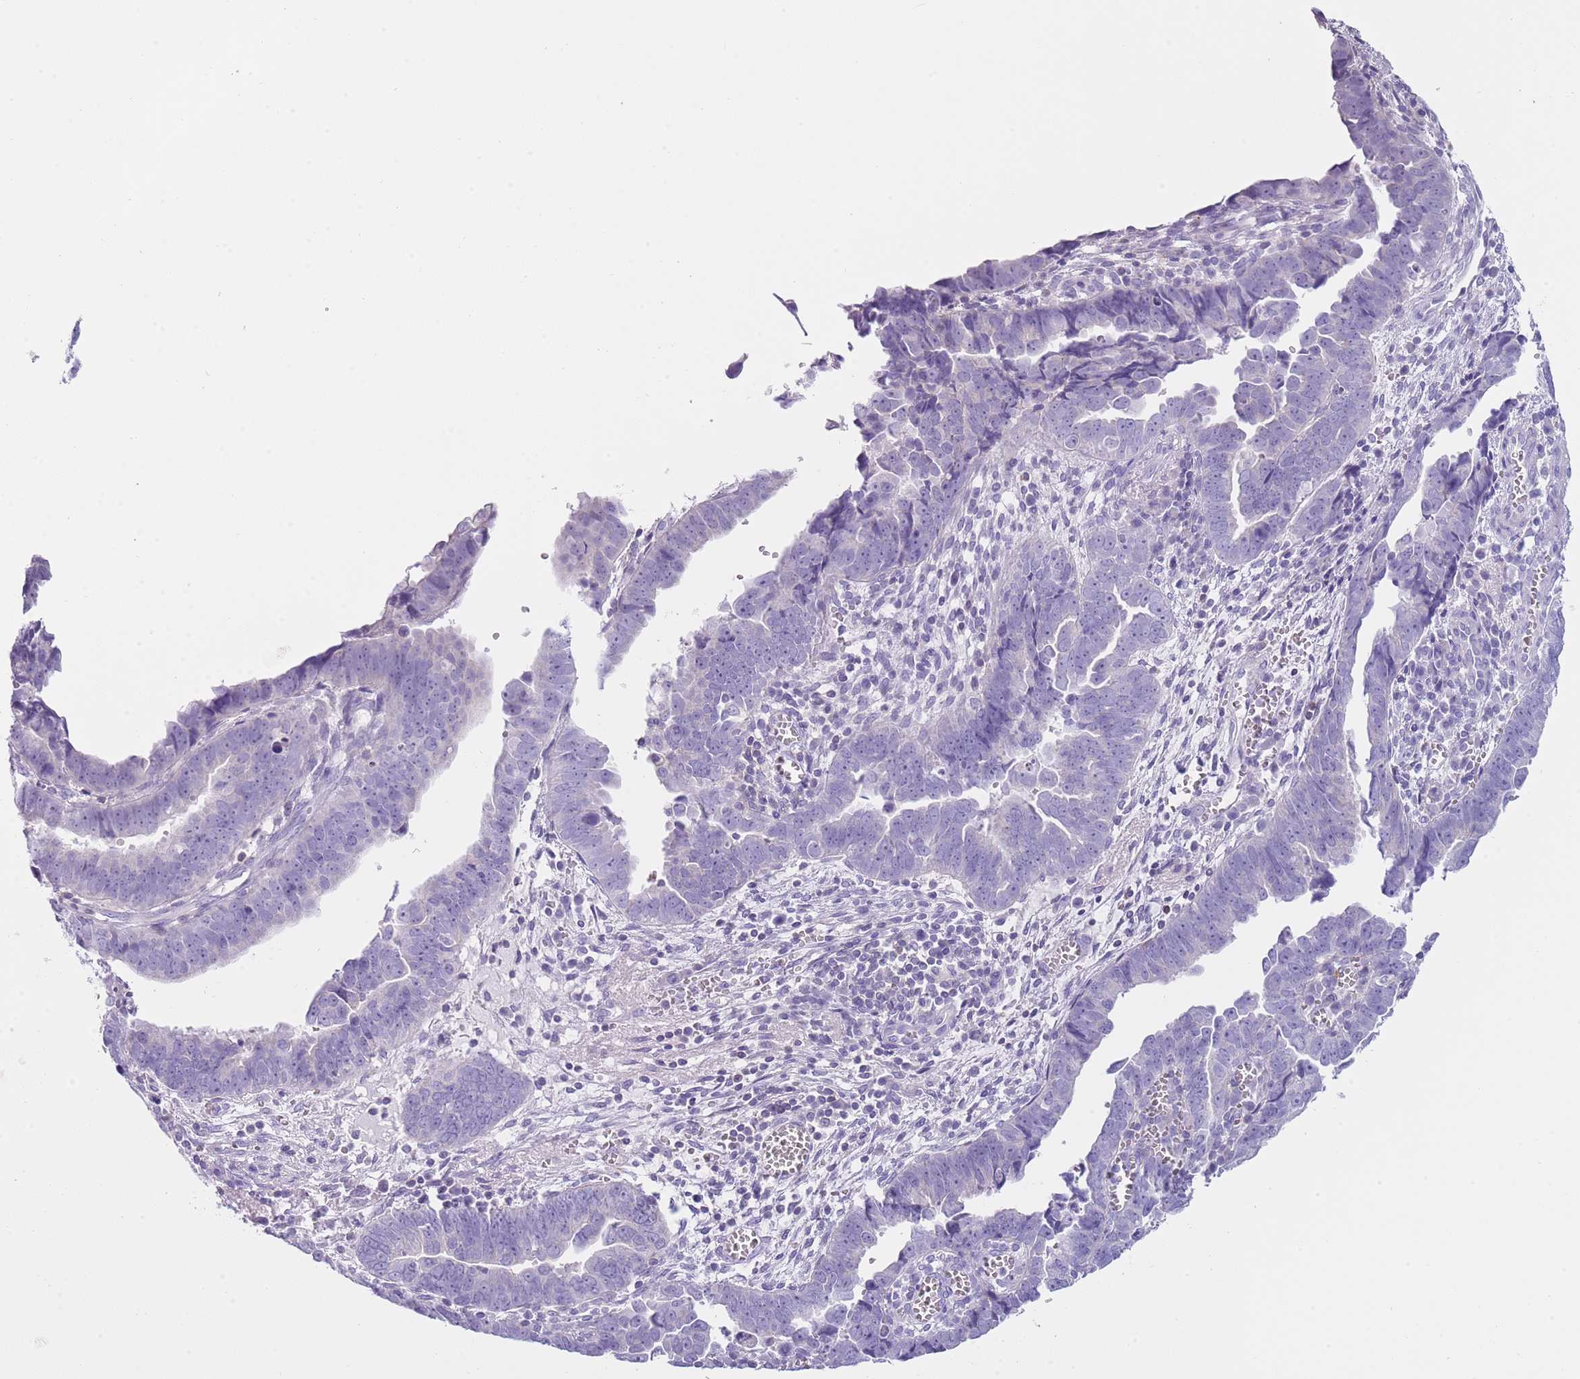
{"staining": {"intensity": "negative", "quantity": "none", "location": "none"}, "tissue": "endometrial cancer", "cell_type": "Tumor cells", "image_type": "cancer", "snomed": [{"axis": "morphology", "description": "Adenocarcinoma, NOS"}, {"axis": "topography", "description": "Endometrium"}], "caption": "The histopathology image reveals no staining of tumor cells in adenocarcinoma (endometrial).", "gene": "NBPF20", "patient": {"sex": "female", "age": 75}}